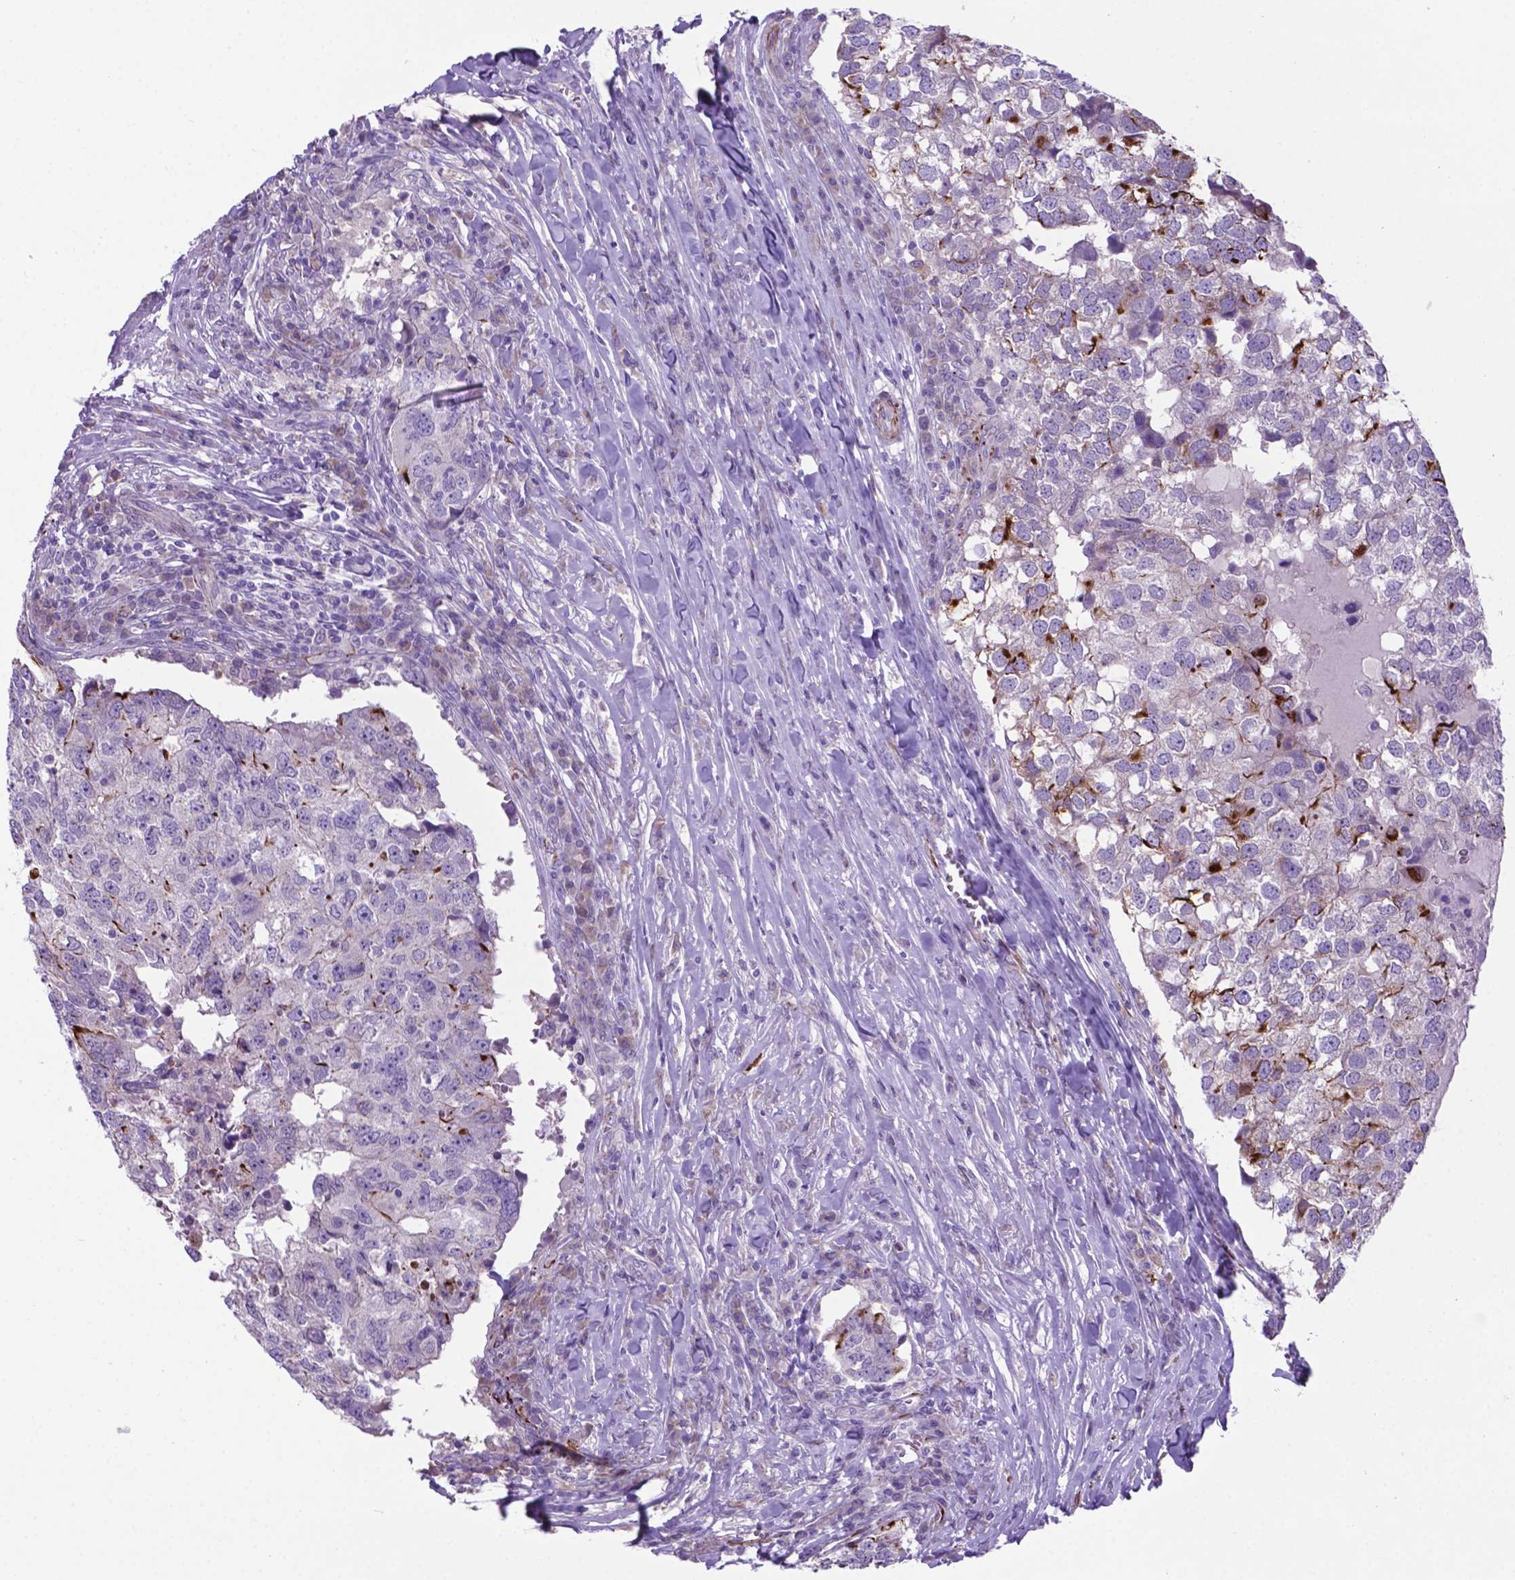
{"staining": {"intensity": "negative", "quantity": "none", "location": "none"}, "tissue": "breast cancer", "cell_type": "Tumor cells", "image_type": "cancer", "snomed": [{"axis": "morphology", "description": "Duct carcinoma"}, {"axis": "topography", "description": "Breast"}], "caption": "Immunohistochemistry (IHC) of breast invasive ductal carcinoma shows no expression in tumor cells.", "gene": "LZTR1", "patient": {"sex": "female", "age": 30}}